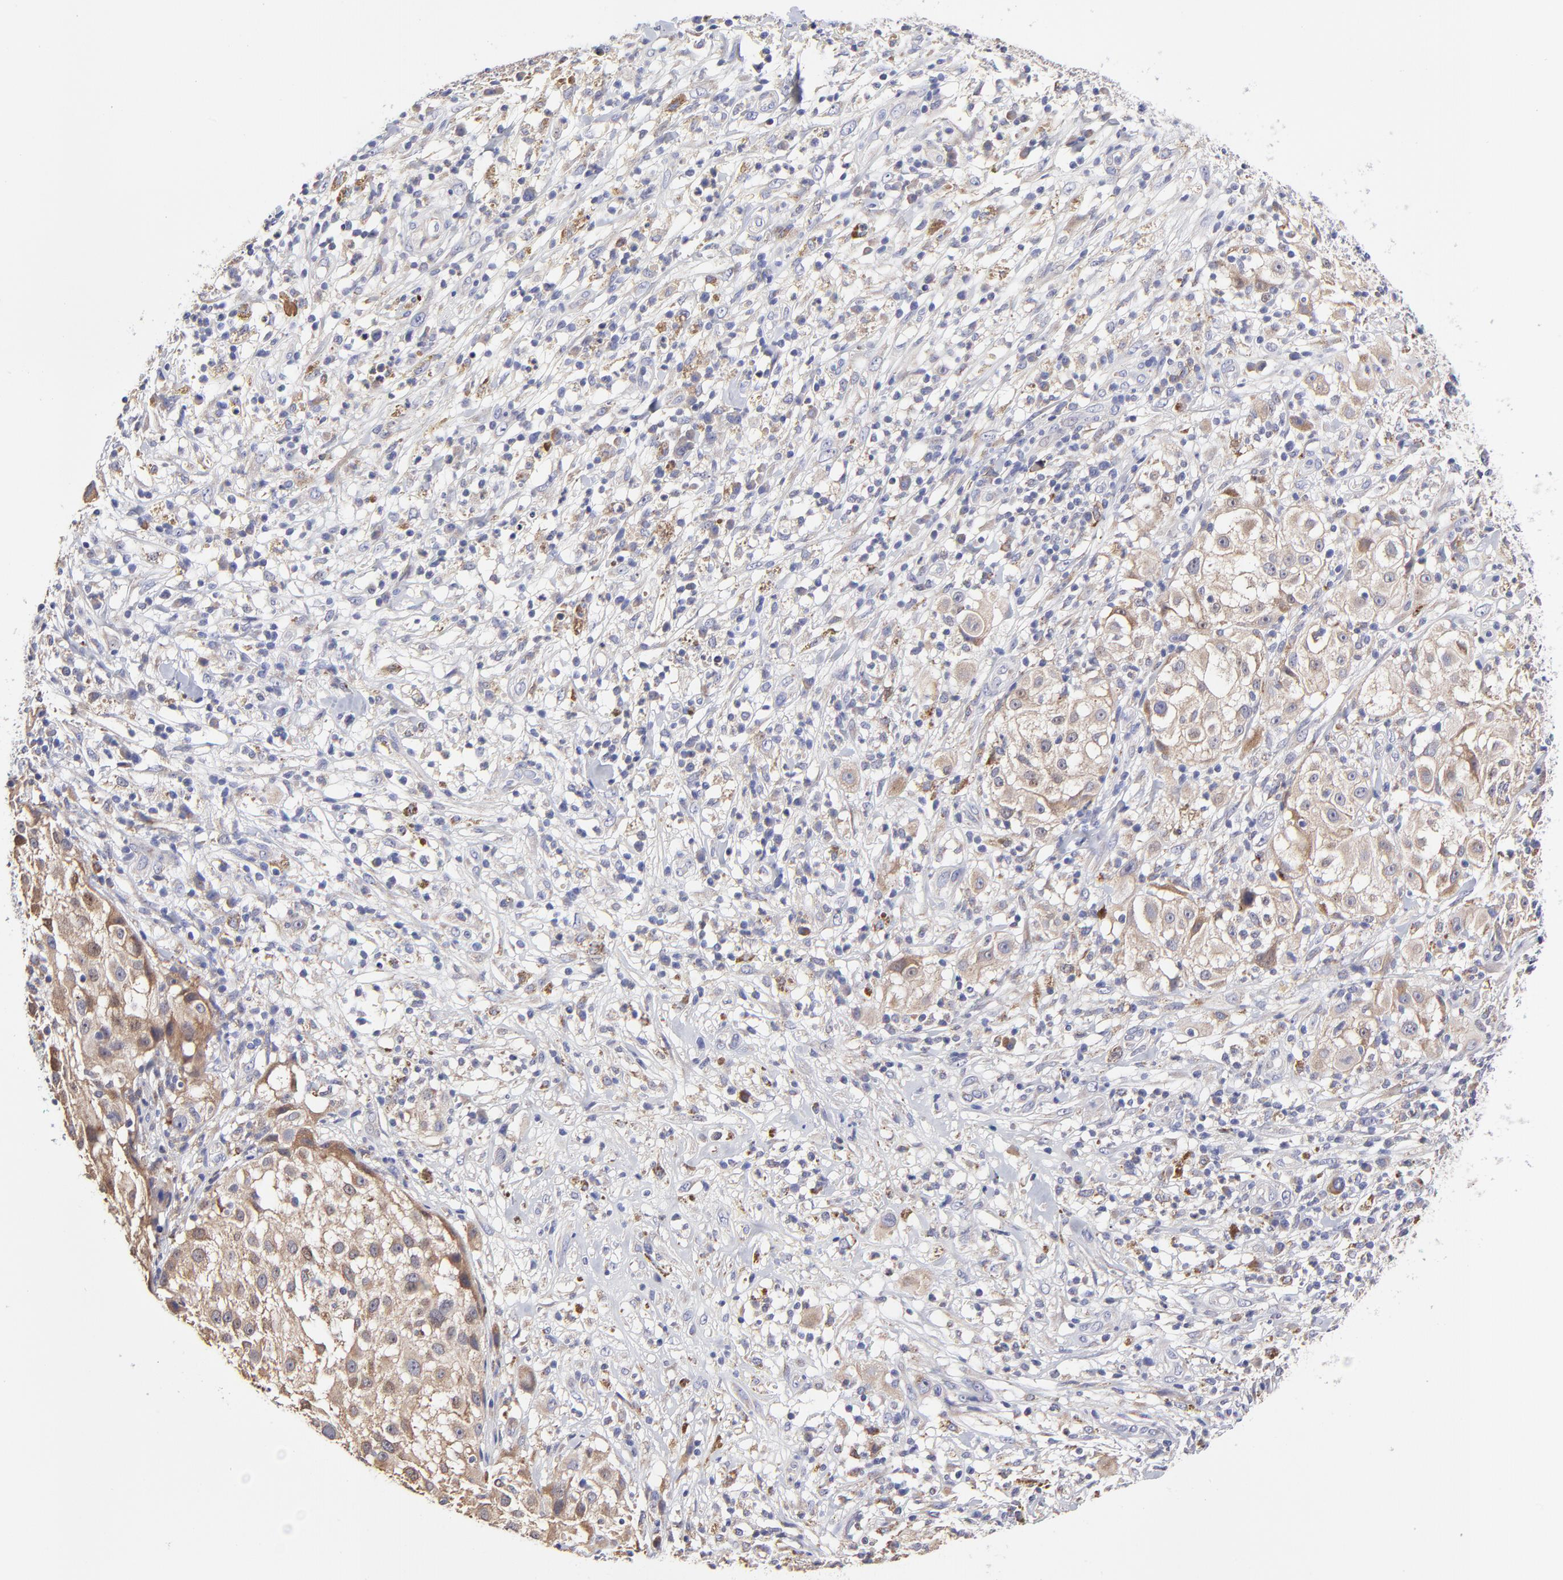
{"staining": {"intensity": "weak", "quantity": ">75%", "location": "cytoplasmic/membranous"}, "tissue": "melanoma", "cell_type": "Tumor cells", "image_type": "cancer", "snomed": [{"axis": "morphology", "description": "Necrosis, NOS"}, {"axis": "morphology", "description": "Malignant melanoma, NOS"}, {"axis": "topography", "description": "Skin"}], "caption": "Melanoma stained with a brown dye reveals weak cytoplasmic/membranous positive positivity in approximately >75% of tumor cells.", "gene": "GCSAM", "patient": {"sex": "female", "age": 87}}